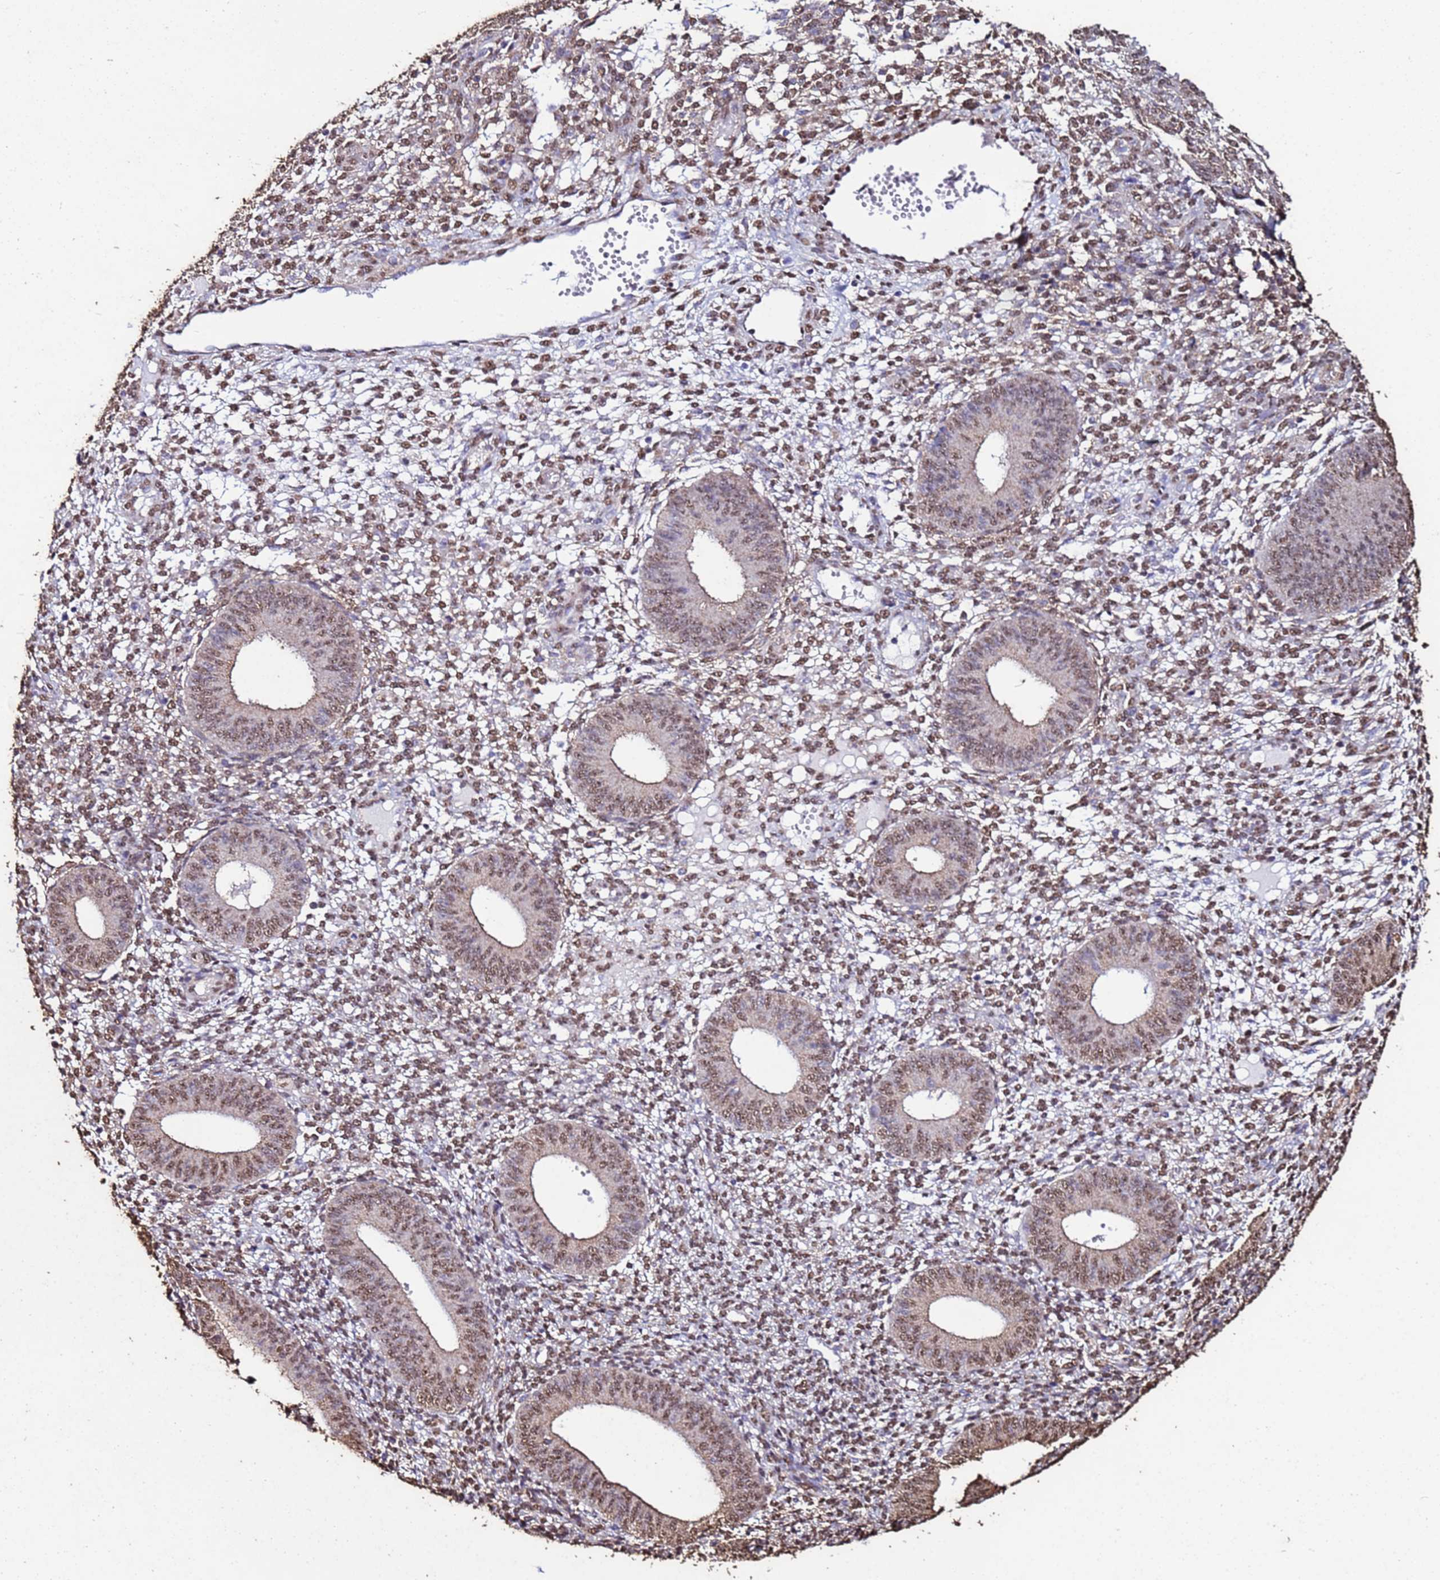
{"staining": {"intensity": "moderate", "quantity": "25%-75%", "location": "nuclear"}, "tissue": "endometrium", "cell_type": "Cells in endometrial stroma", "image_type": "normal", "snomed": [{"axis": "morphology", "description": "Normal tissue, NOS"}, {"axis": "topography", "description": "Endometrium"}], "caption": "Protein expression analysis of benign endometrium reveals moderate nuclear positivity in about 25%-75% of cells in endometrial stroma.", "gene": "TRIP6", "patient": {"sex": "female", "age": 49}}